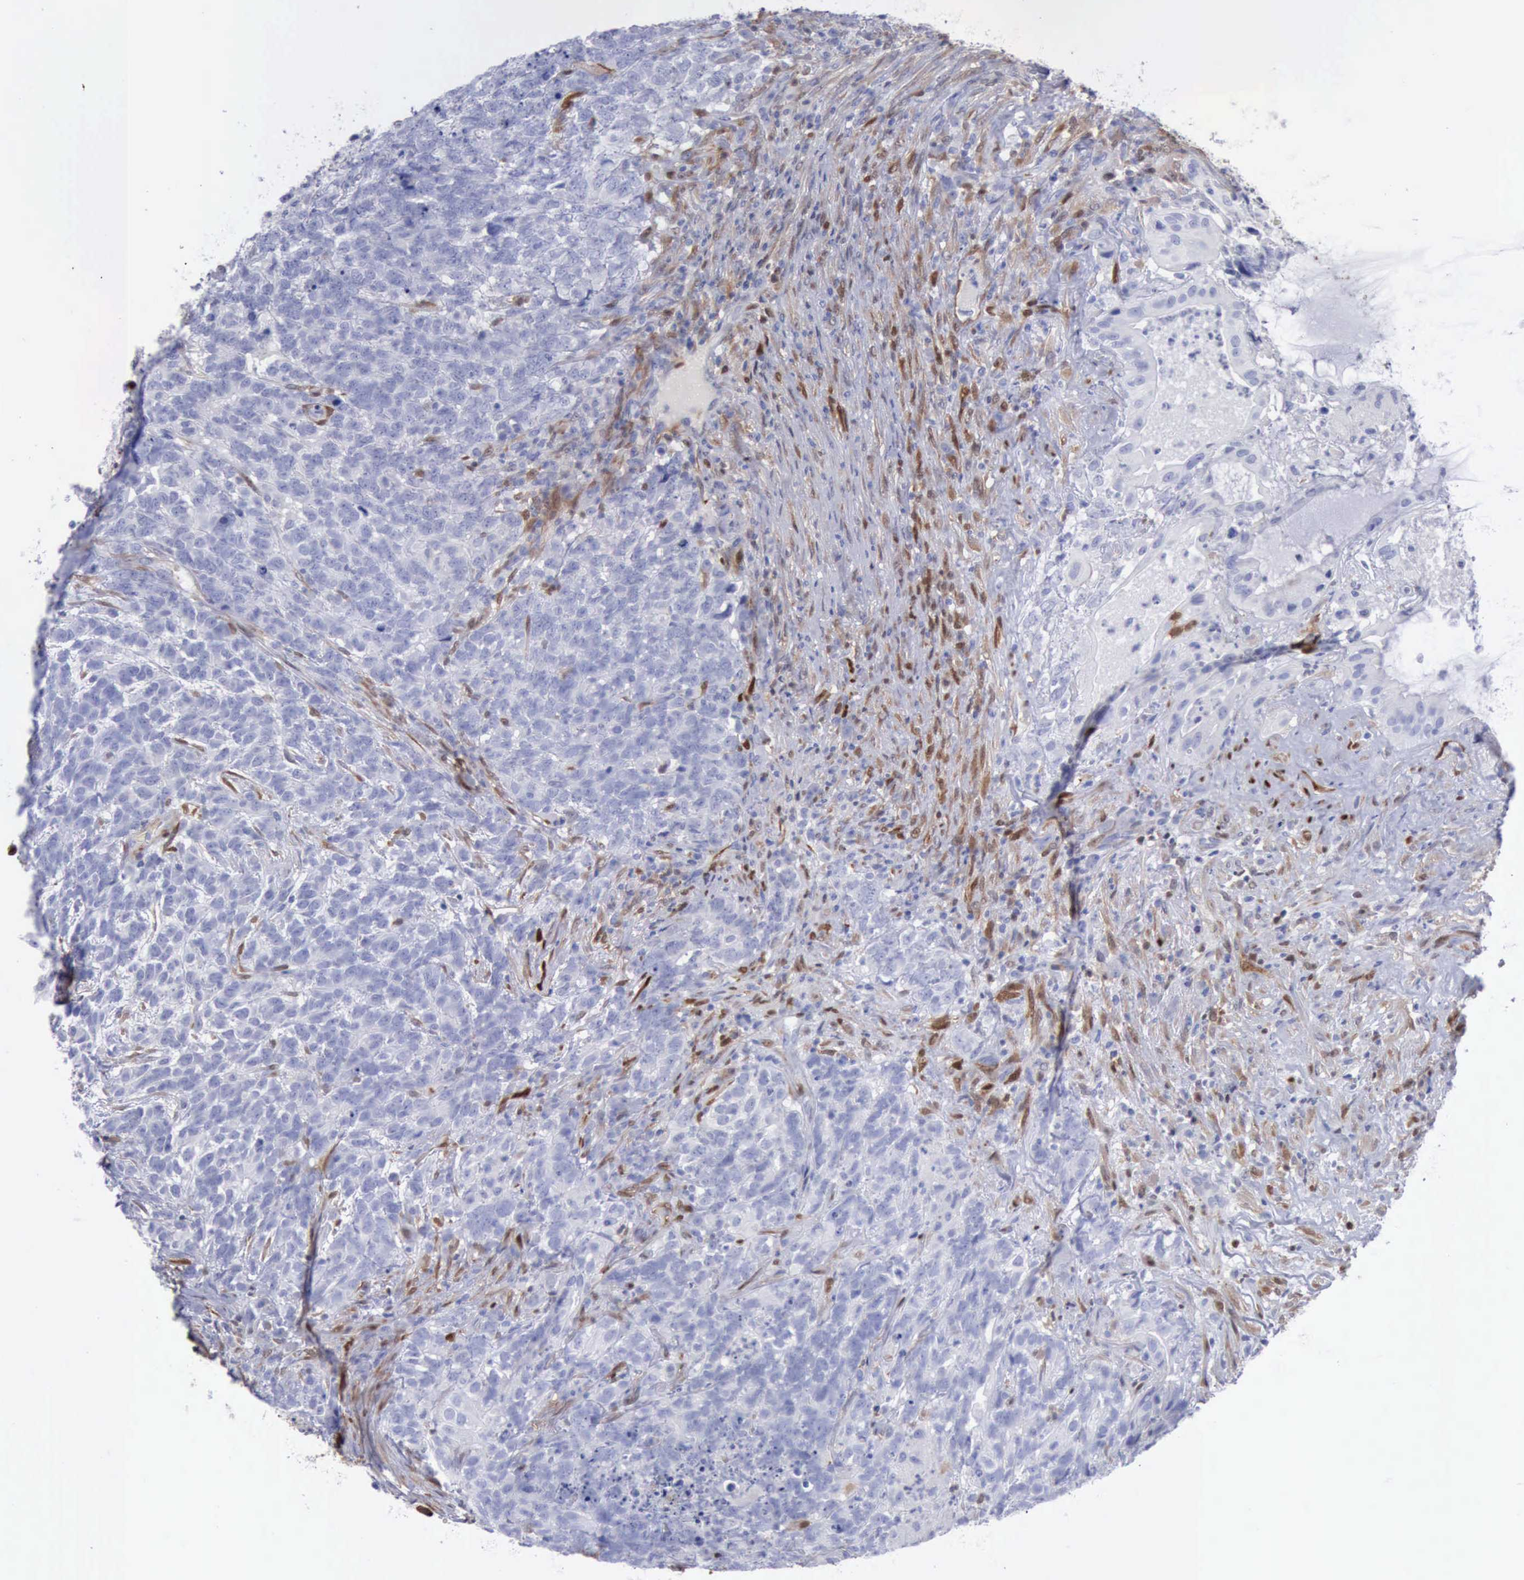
{"staining": {"intensity": "negative", "quantity": "none", "location": "none"}, "tissue": "testis cancer", "cell_type": "Tumor cells", "image_type": "cancer", "snomed": [{"axis": "morphology", "description": "Carcinoma, Embryonal, NOS"}, {"axis": "topography", "description": "Testis"}], "caption": "Tumor cells are negative for brown protein staining in testis embryonal carcinoma.", "gene": "FHL1", "patient": {"sex": "male", "age": 26}}